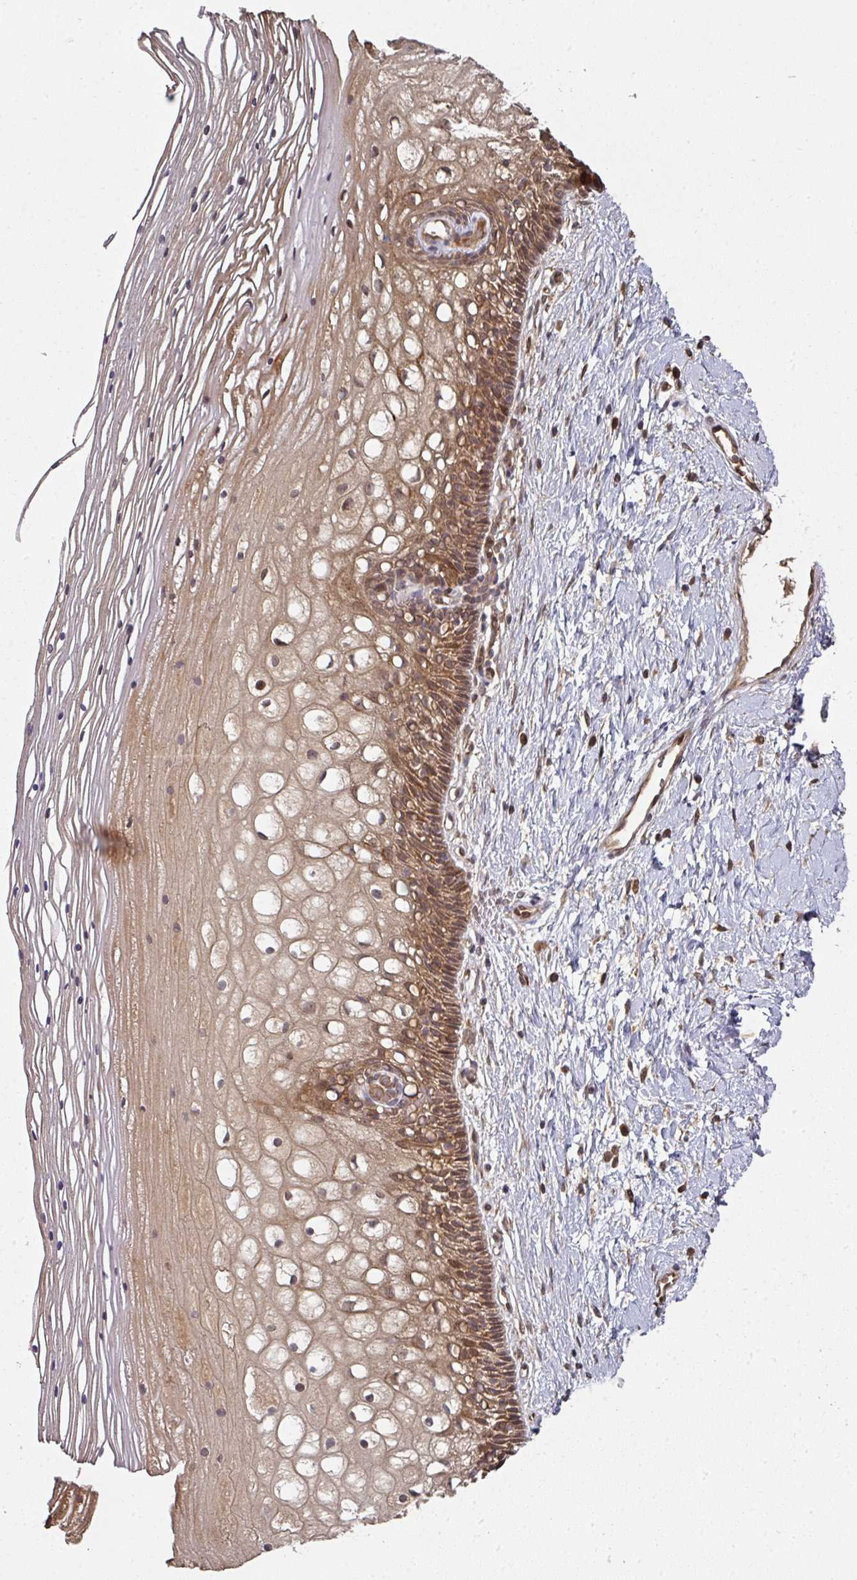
{"staining": {"intensity": "moderate", "quantity": ">75%", "location": "cytoplasmic/membranous"}, "tissue": "cervix", "cell_type": "Glandular cells", "image_type": "normal", "snomed": [{"axis": "morphology", "description": "Normal tissue, NOS"}, {"axis": "topography", "description": "Cervix"}], "caption": "Brown immunohistochemical staining in benign cervix shows moderate cytoplasmic/membranous staining in approximately >75% of glandular cells.", "gene": "EIF4EBP2", "patient": {"sex": "female", "age": 36}}